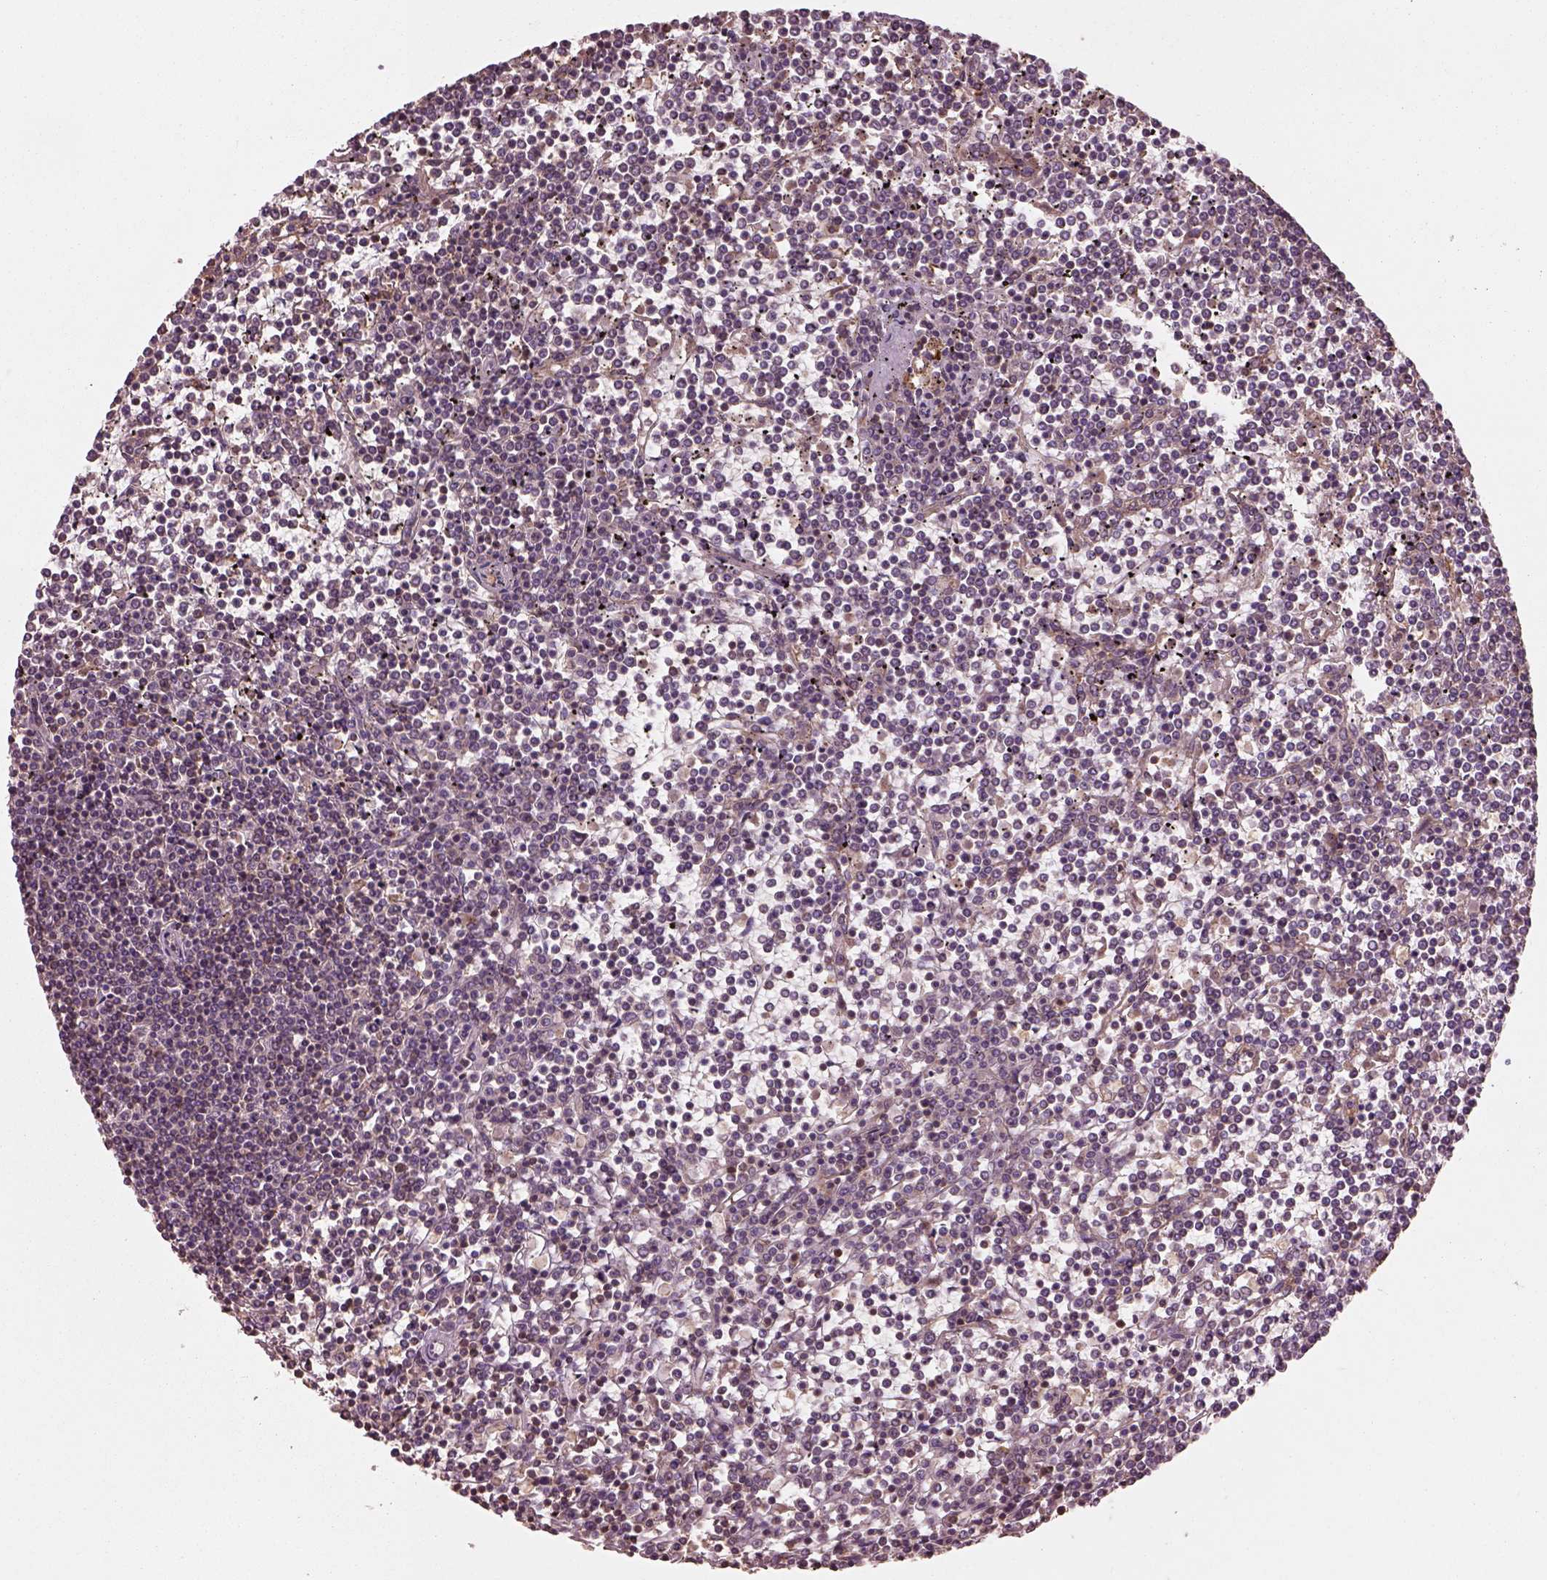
{"staining": {"intensity": "negative", "quantity": "none", "location": "none"}, "tissue": "lymphoma", "cell_type": "Tumor cells", "image_type": "cancer", "snomed": [{"axis": "morphology", "description": "Malignant lymphoma, non-Hodgkin's type, Low grade"}, {"axis": "topography", "description": "Spleen"}], "caption": "This is a image of immunohistochemistry (IHC) staining of low-grade malignant lymphoma, non-Hodgkin's type, which shows no staining in tumor cells.", "gene": "TRADD", "patient": {"sex": "female", "age": 19}}